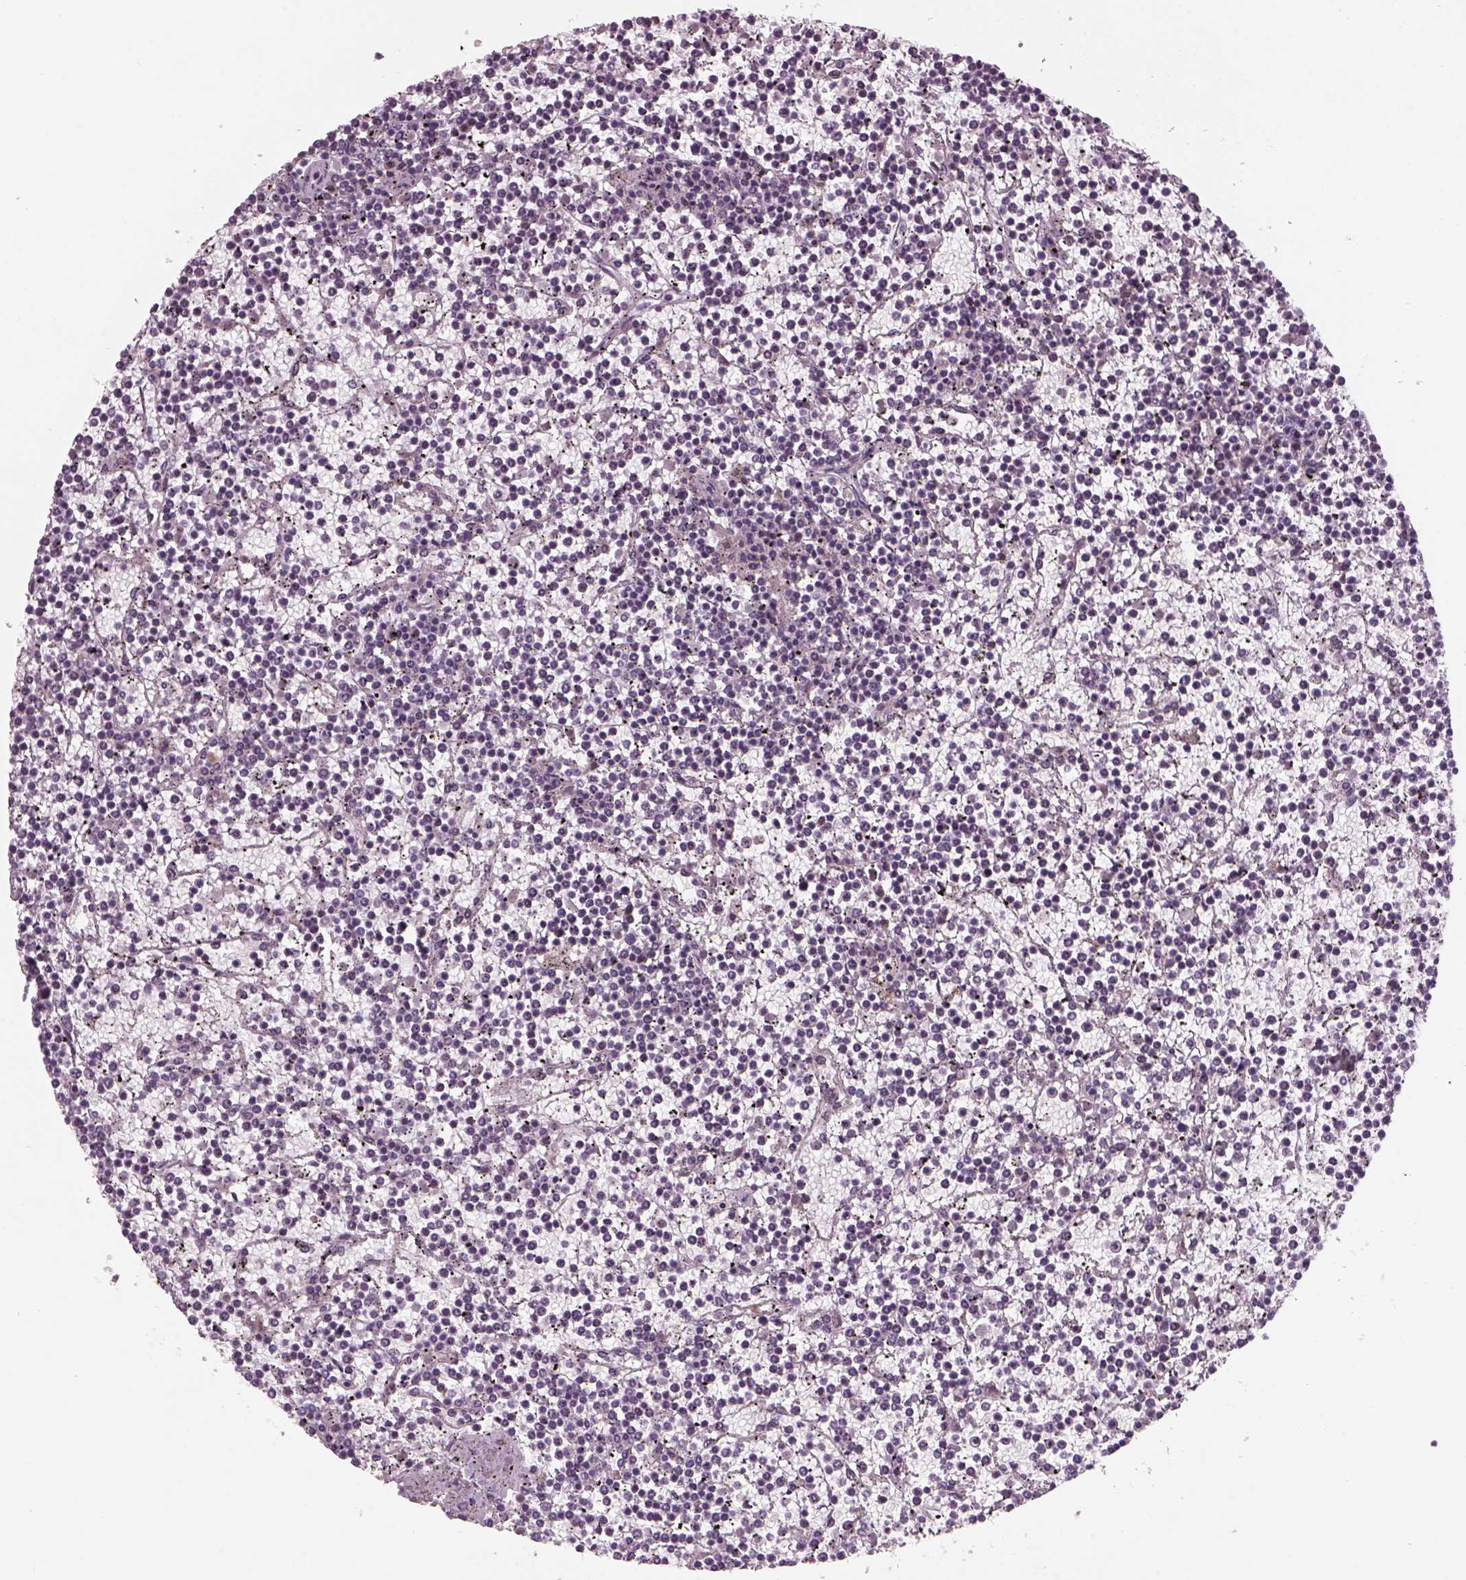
{"staining": {"intensity": "negative", "quantity": "none", "location": "none"}, "tissue": "lymphoma", "cell_type": "Tumor cells", "image_type": "cancer", "snomed": [{"axis": "morphology", "description": "Malignant lymphoma, non-Hodgkin's type, Low grade"}, {"axis": "topography", "description": "Spleen"}], "caption": "The image reveals no staining of tumor cells in malignant lymphoma, non-Hodgkin's type (low-grade).", "gene": "PENK", "patient": {"sex": "female", "age": 19}}